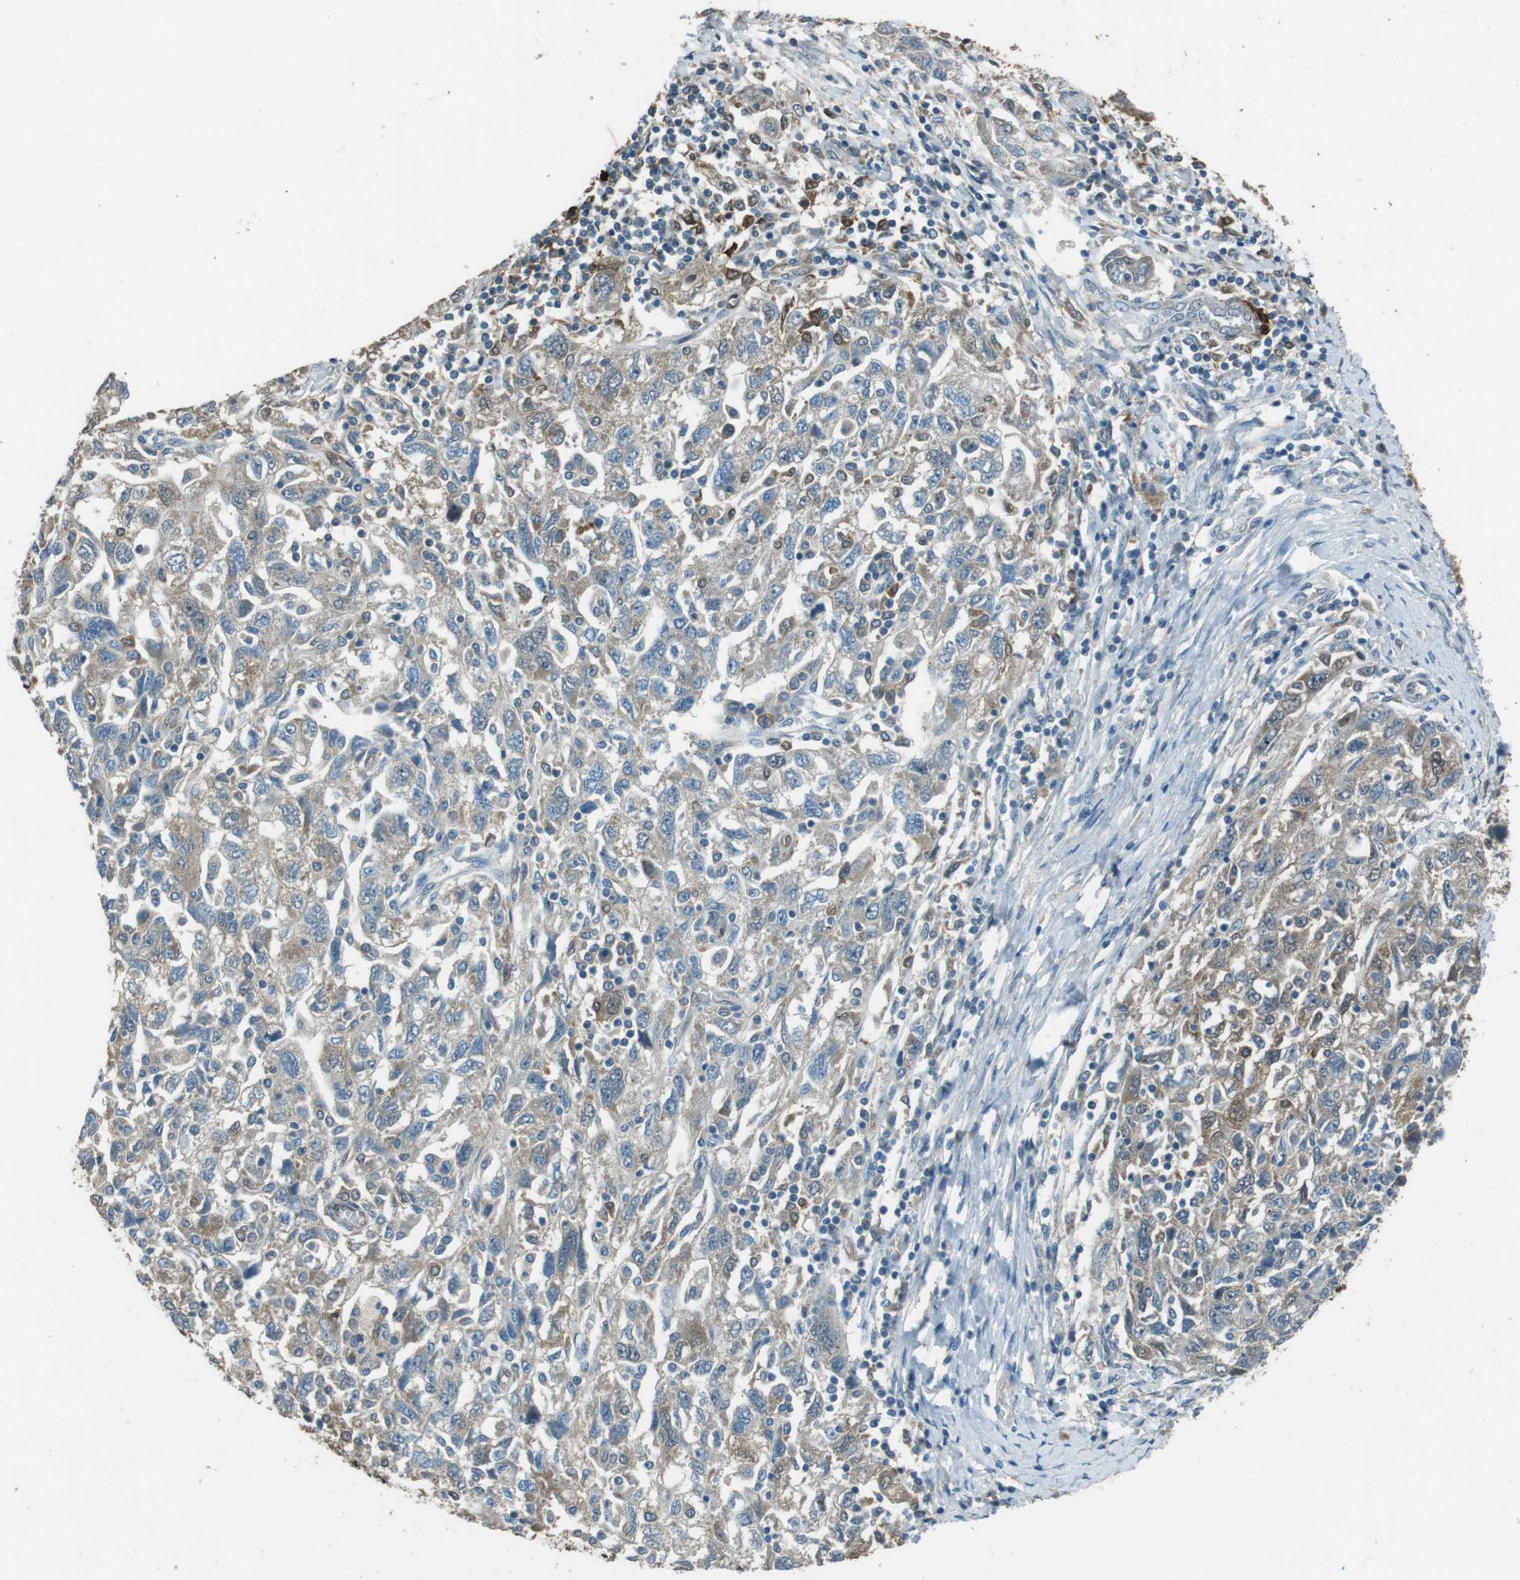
{"staining": {"intensity": "negative", "quantity": "none", "location": "none"}, "tissue": "ovarian cancer", "cell_type": "Tumor cells", "image_type": "cancer", "snomed": [{"axis": "morphology", "description": "Carcinoma, NOS"}, {"axis": "morphology", "description": "Cystadenocarcinoma, serous, NOS"}, {"axis": "topography", "description": "Ovary"}], "caption": "This is an immunohistochemistry image of human carcinoma (ovarian). There is no staining in tumor cells.", "gene": "MFAP3", "patient": {"sex": "female", "age": 69}}